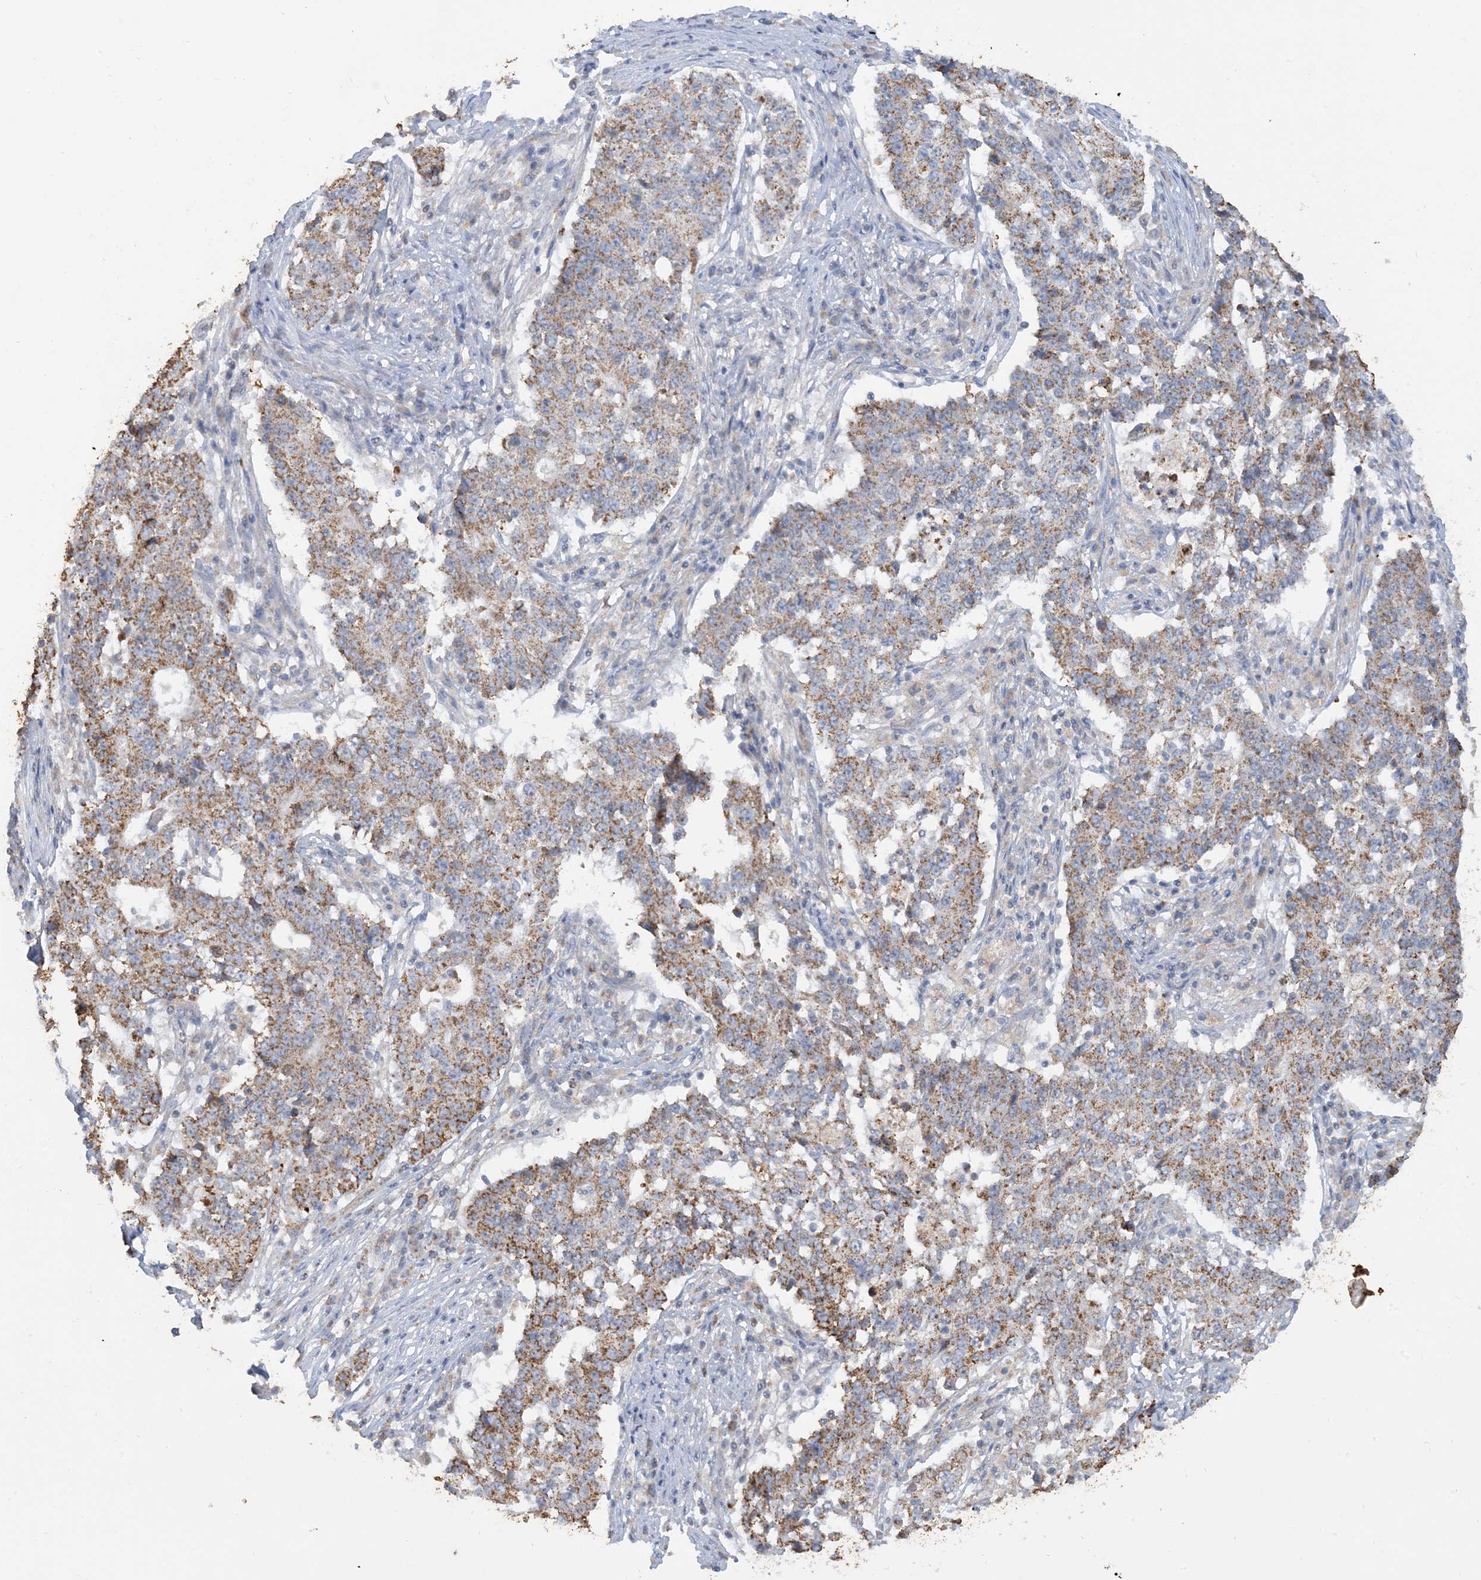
{"staining": {"intensity": "moderate", "quantity": ">75%", "location": "cytoplasmic/membranous"}, "tissue": "stomach cancer", "cell_type": "Tumor cells", "image_type": "cancer", "snomed": [{"axis": "morphology", "description": "Adenocarcinoma, NOS"}, {"axis": "topography", "description": "Stomach"}], "caption": "There is medium levels of moderate cytoplasmic/membranous staining in tumor cells of adenocarcinoma (stomach), as demonstrated by immunohistochemical staining (brown color).", "gene": "SFMBT2", "patient": {"sex": "male", "age": 59}}